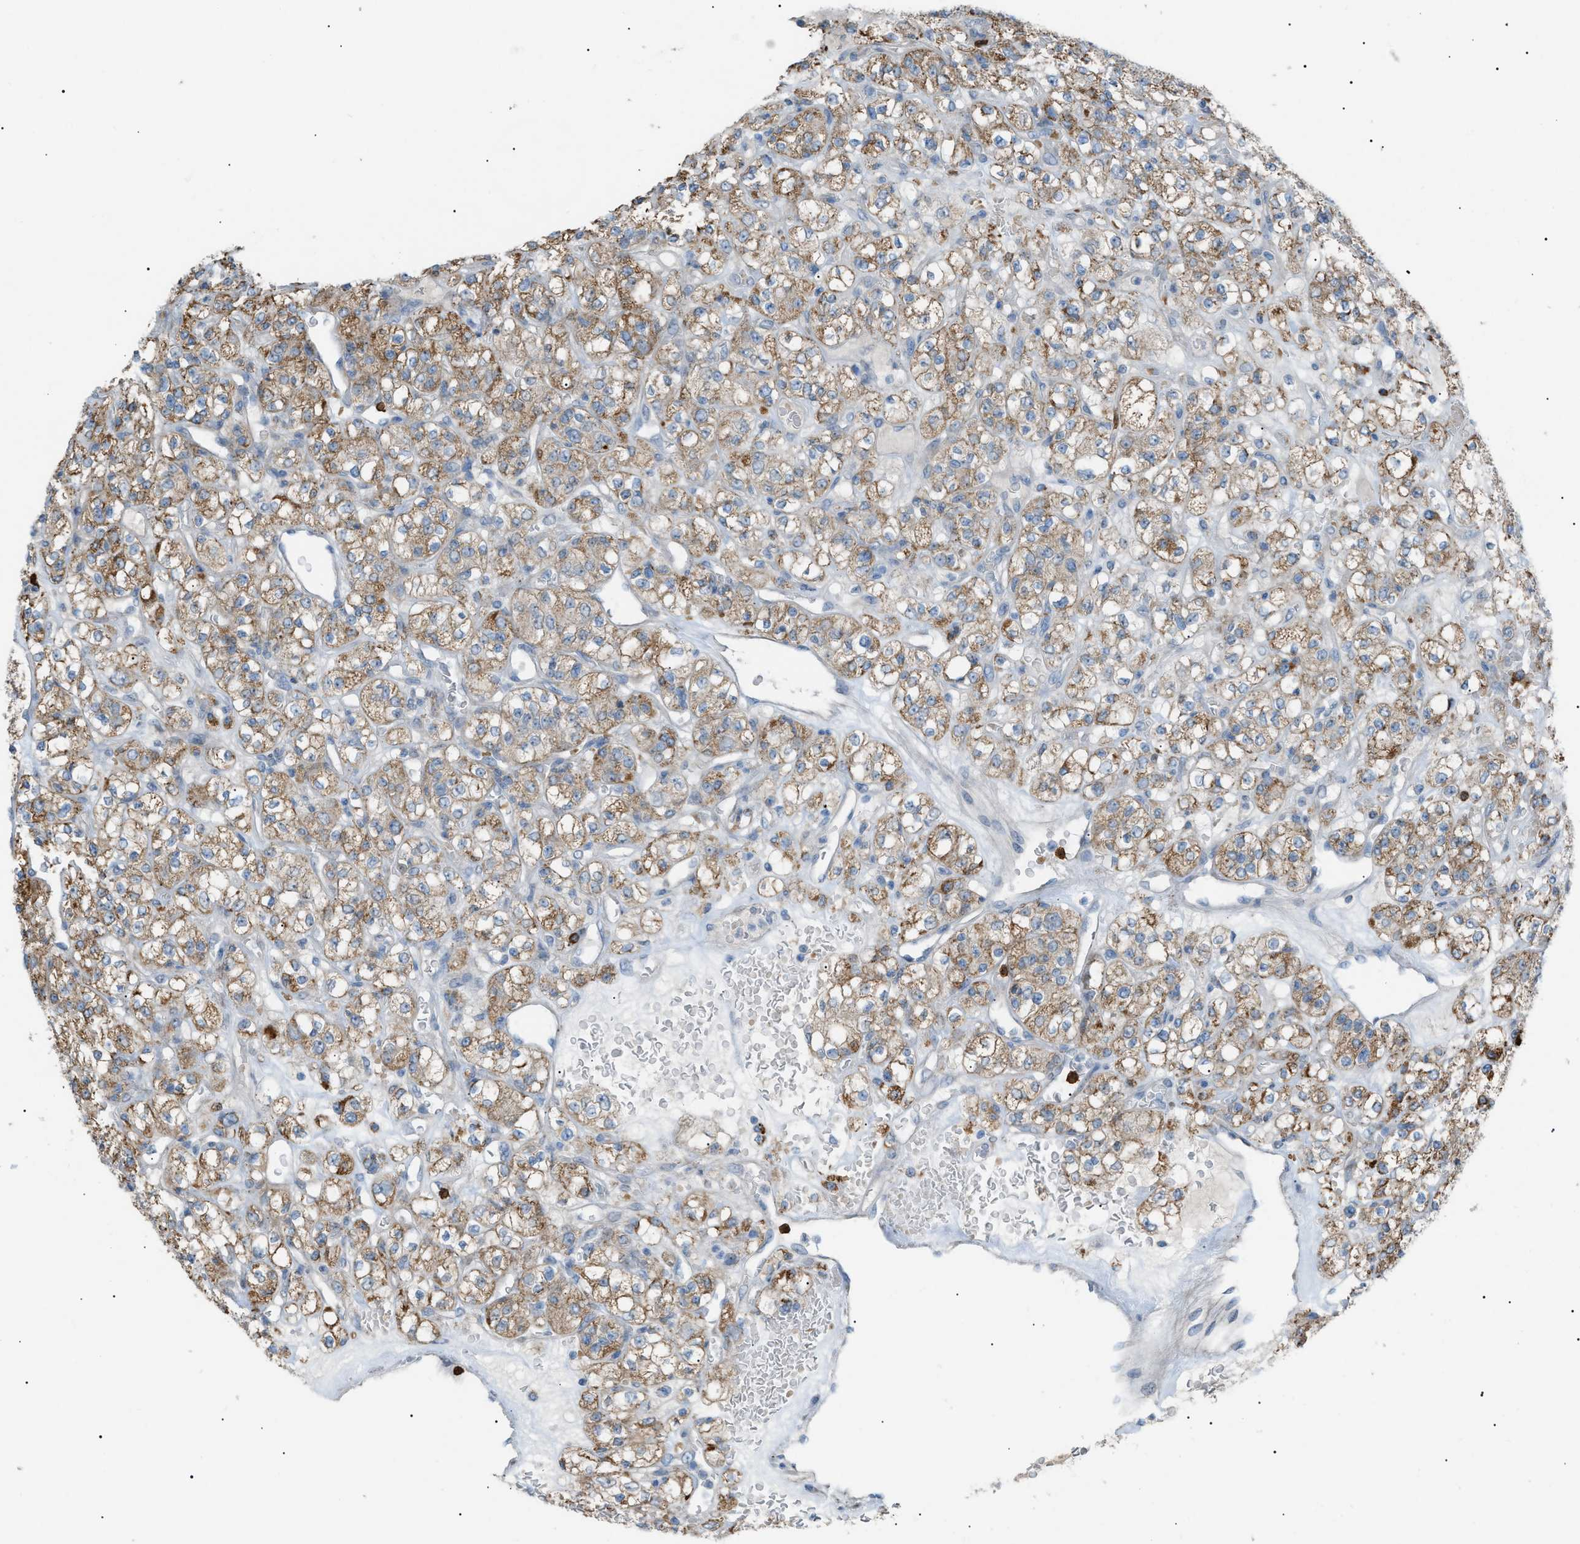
{"staining": {"intensity": "moderate", "quantity": ">75%", "location": "cytoplasmic/membranous"}, "tissue": "renal cancer", "cell_type": "Tumor cells", "image_type": "cancer", "snomed": [{"axis": "morphology", "description": "Normal tissue, NOS"}, {"axis": "morphology", "description": "Adenocarcinoma, NOS"}, {"axis": "topography", "description": "Kidney"}], "caption": "A histopathology image showing moderate cytoplasmic/membranous positivity in about >75% of tumor cells in adenocarcinoma (renal), as visualized by brown immunohistochemical staining.", "gene": "ZNF516", "patient": {"sex": "female", "age": 72}}